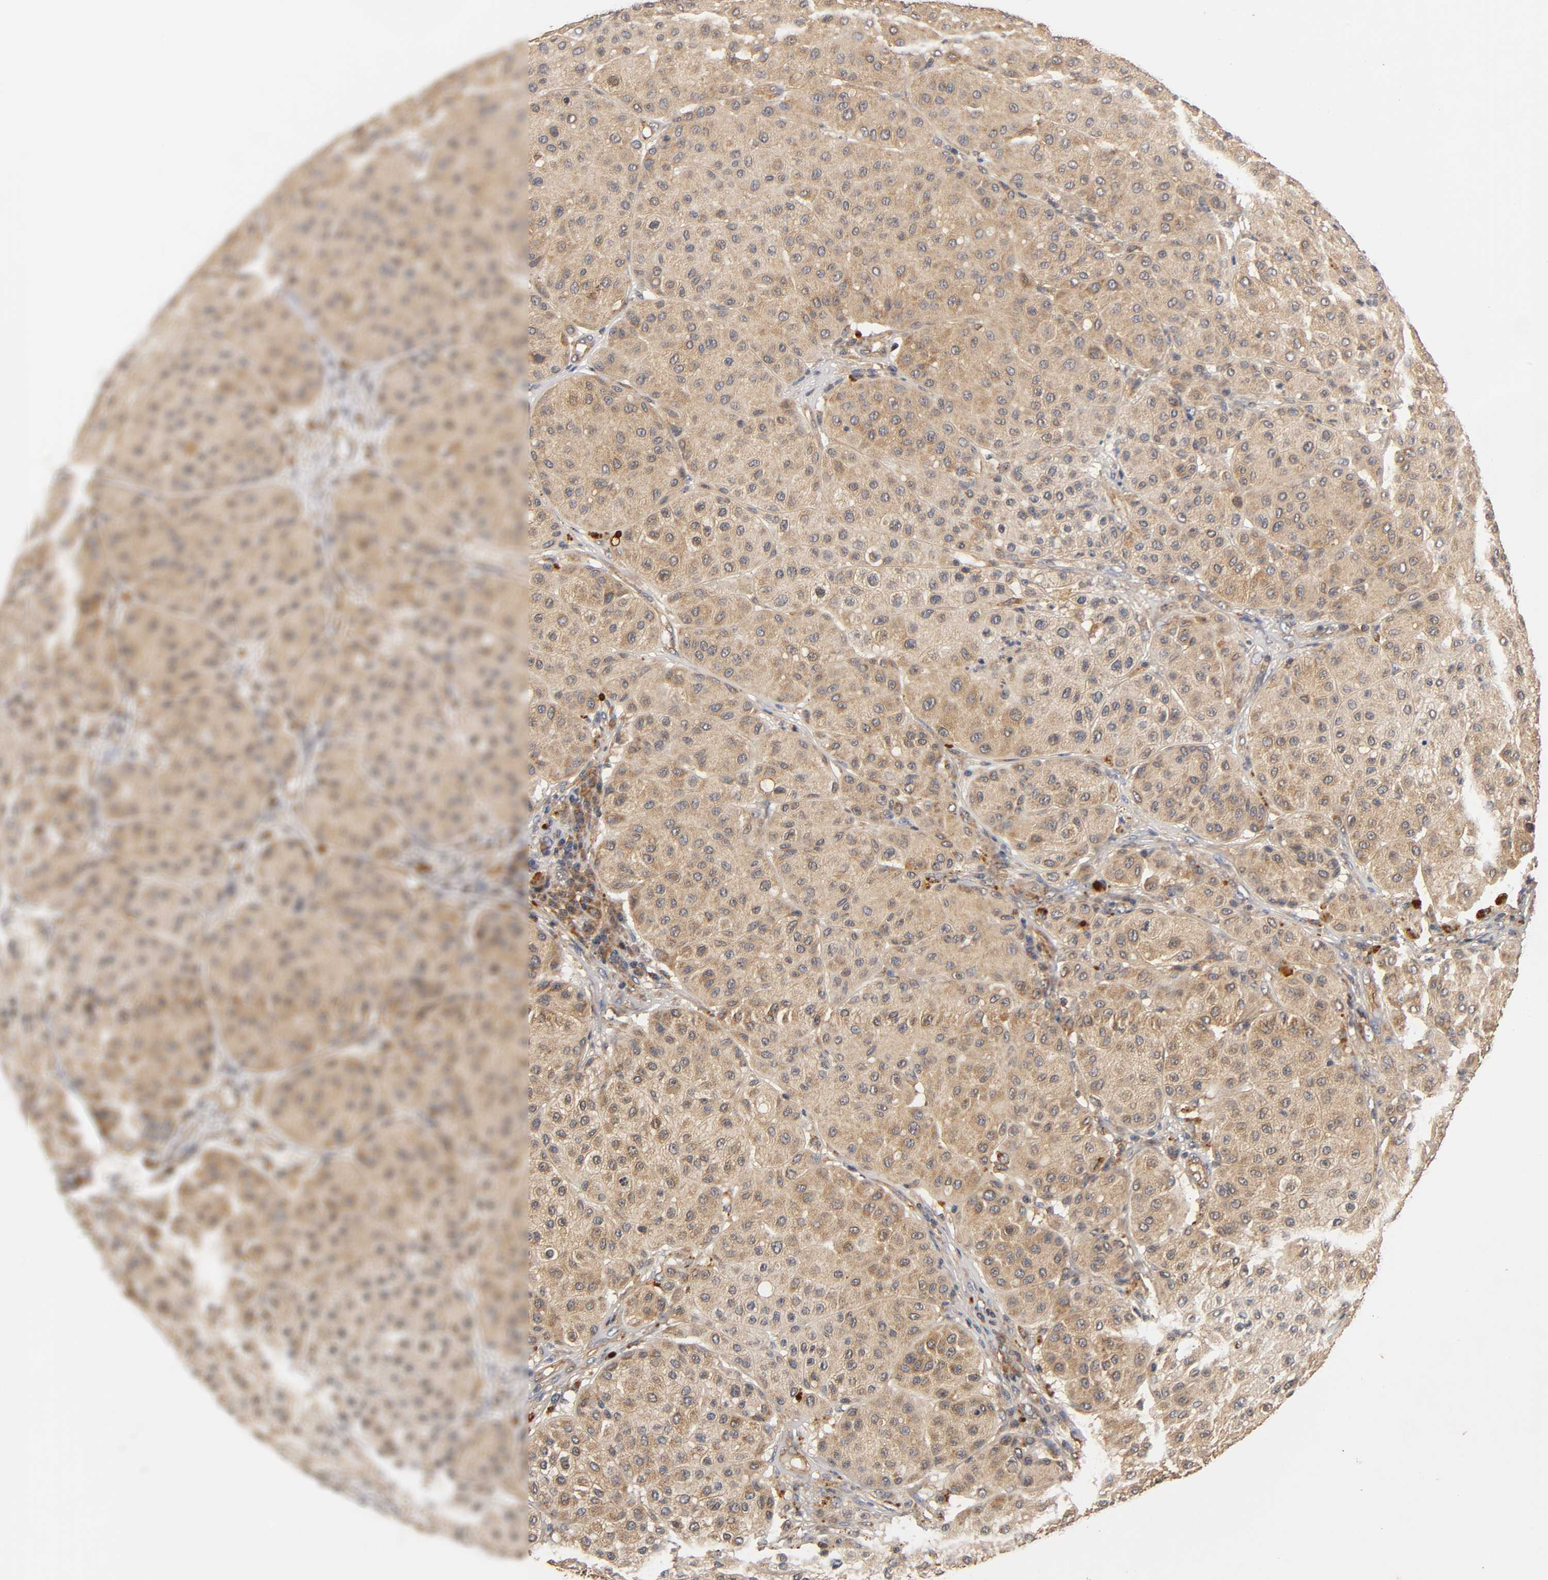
{"staining": {"intensity": "moderate", "quantity": ">75%", "location": "cytoplasmic/membranous"}, "tissue": "melanoma", "cell_type": "Tumor cells", "image_type": "cancer", "snomed": [{"axis": "morphology", "description": "Normal tissue, NOS"}, {"axis": "morphology", "description": "Malignant melanoma, Metastatic site"}, {"axis": "topography", "description": "Skin"}], "caption": "DAB immunohistochemical staining of human malignant melanoma (metastatic site) demonstrates moderate cytoplasmic/membranous protein expression in about >75% of tumor cells.", "gene": "SCAP", "patient": {"sex": "male", "age": 41}}